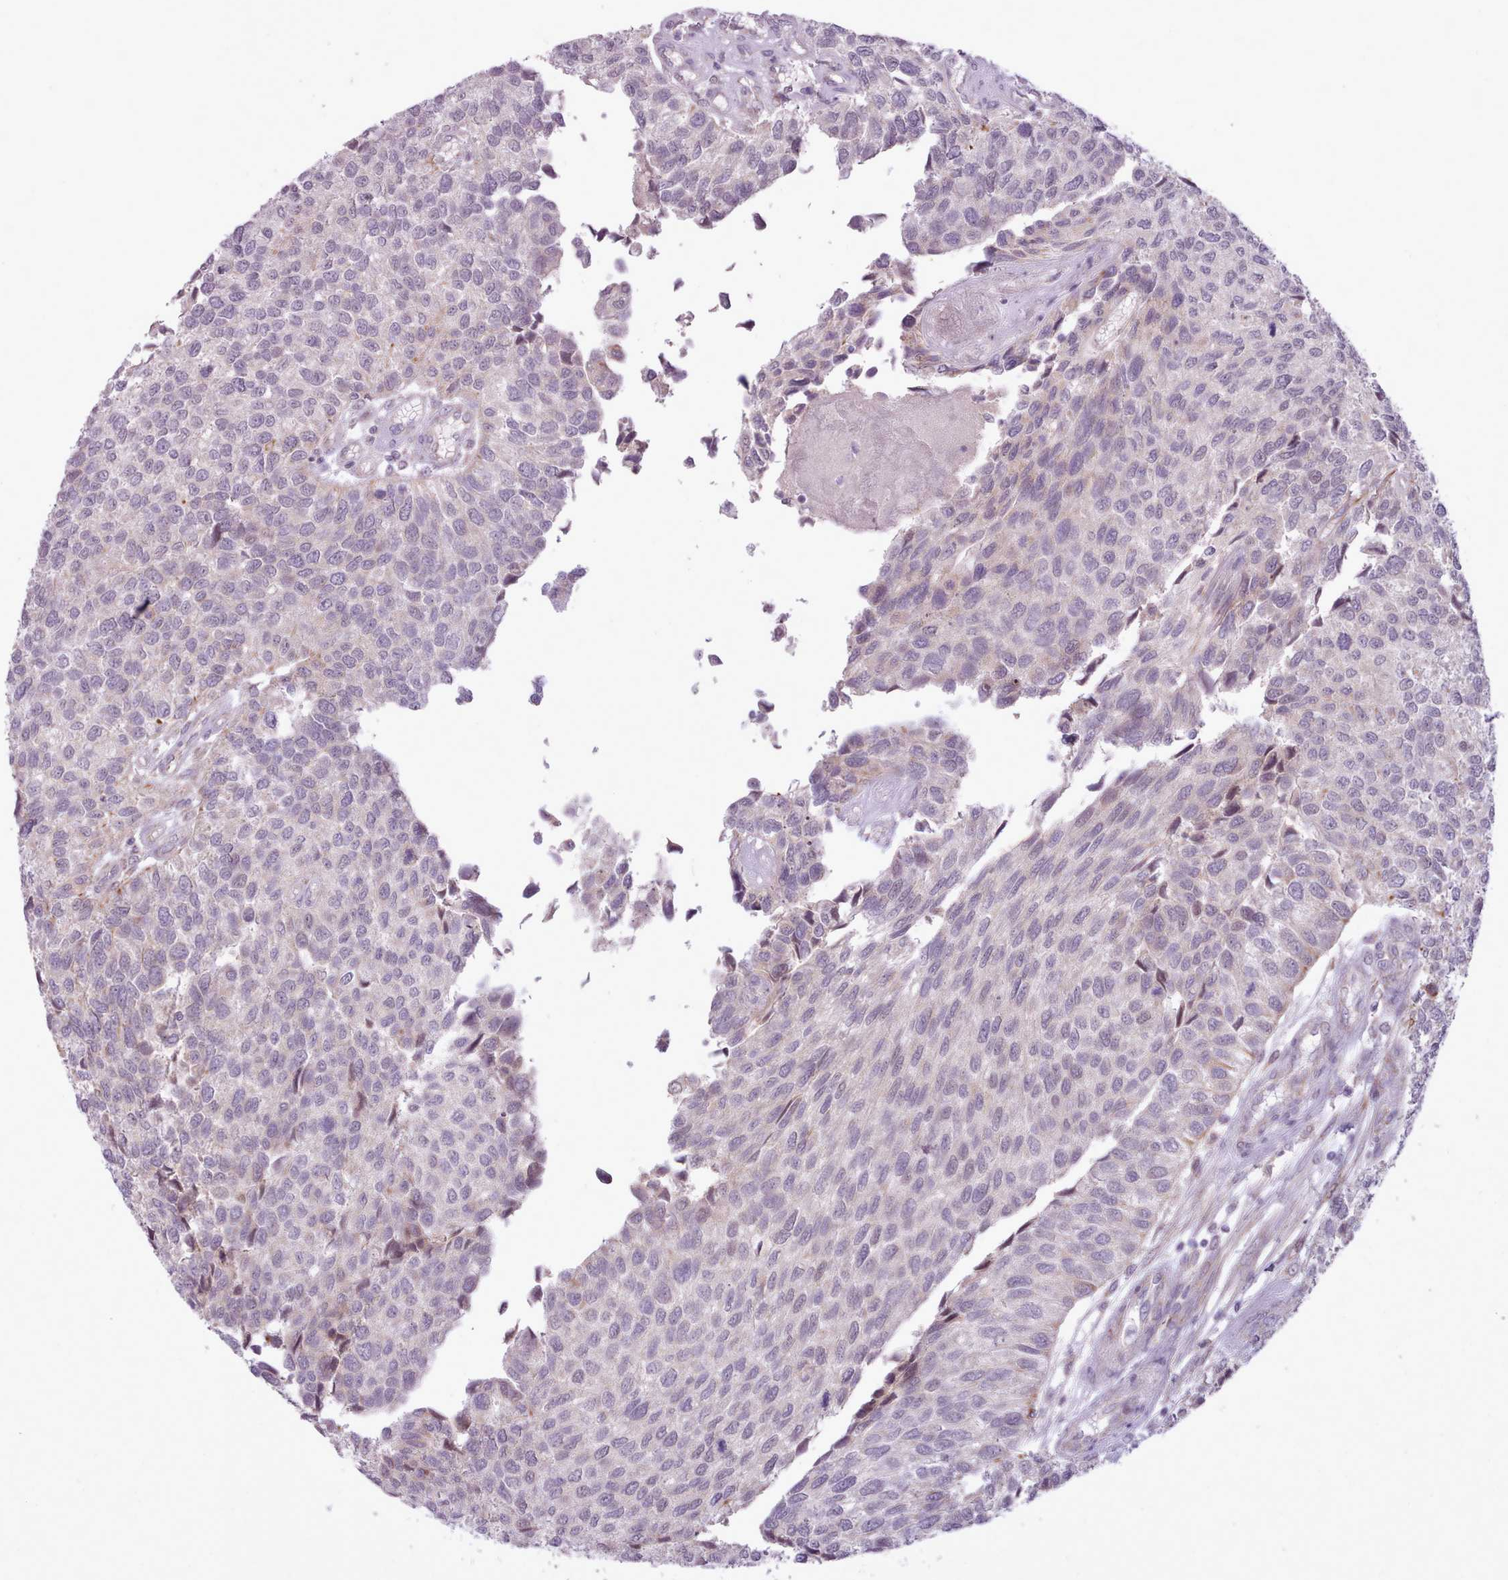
{"staining": {"intensity": "negative", "quantity": "none", "location": "none"}, "tissue": "urothelial cancer", "cell_type": "Tumor cells", "image_type": "cancer", "snomed": [{"axis": "morphology", "description": "Urothelial carcinoma, NOS"}, {"axis": "topography", "description": "Urinary bladder"}], "caption": "DAB immunohistochemical staining of human urothelial cancer shows no significant staining in tumor cells.", "gene": "LIN7C", "patient": {"sex": "male", "age": 55}}